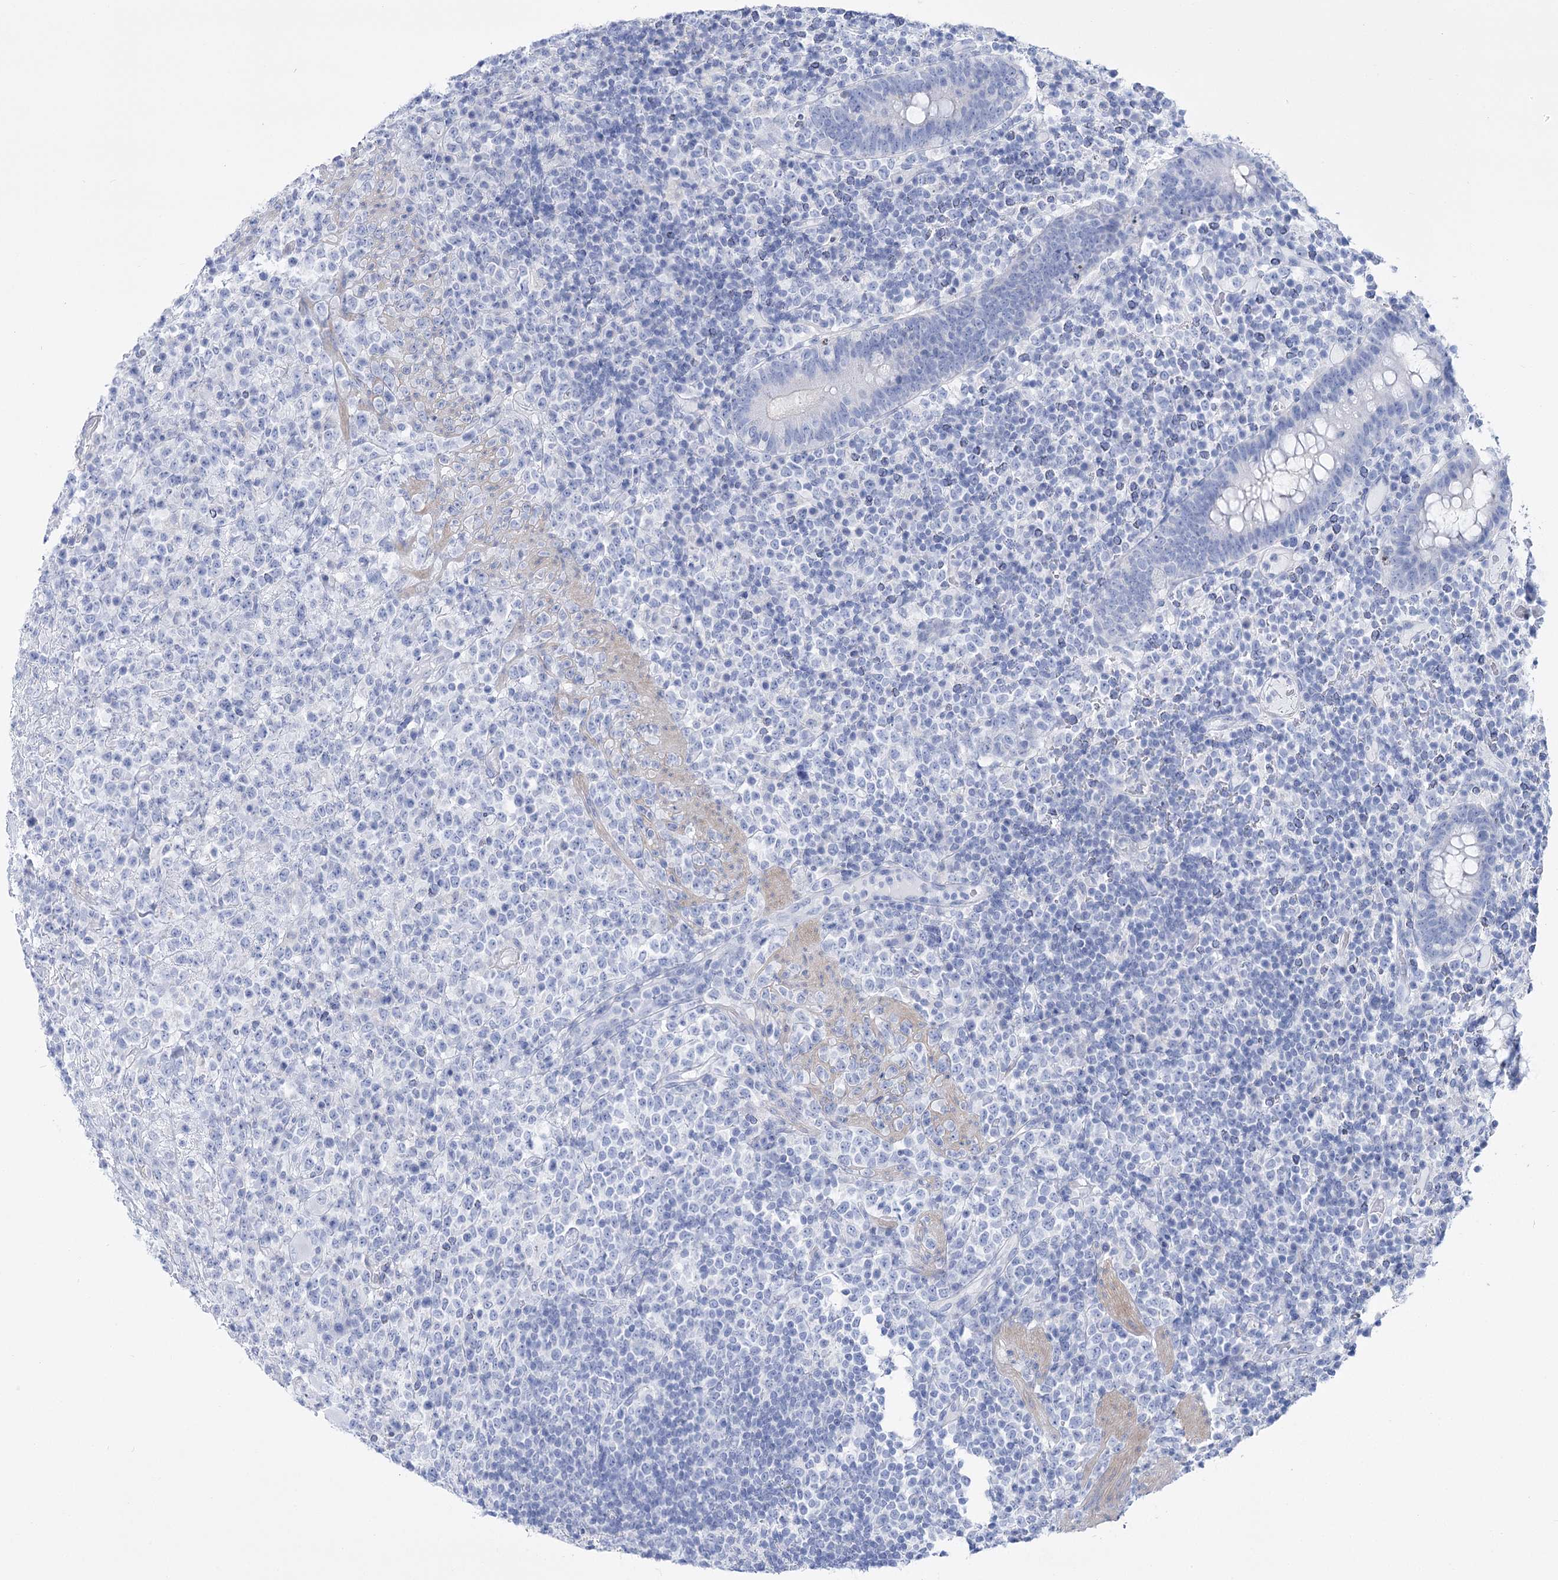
{"staining": {"intensity": "negative", "quantity": "none", "location": "none"}, "tissue": "lymphoma", "cell_type": "Tumor cells", "image_type": "cancer", "snomed": [{"axis": "morphology", "description": "Malignant lymphoma, non-Hodgkin's type, High grade"}, {"axis": "topography", "description": "Colon"}], "caption": "This is a histopathology image of immunohistochemistry staining of high-grade malignant lymphoma, non-Hodgkin's type, which shows no expression in tumor cells.", "gene": "PCDHA1", "patient": {"sex": "female", "age": 53}}